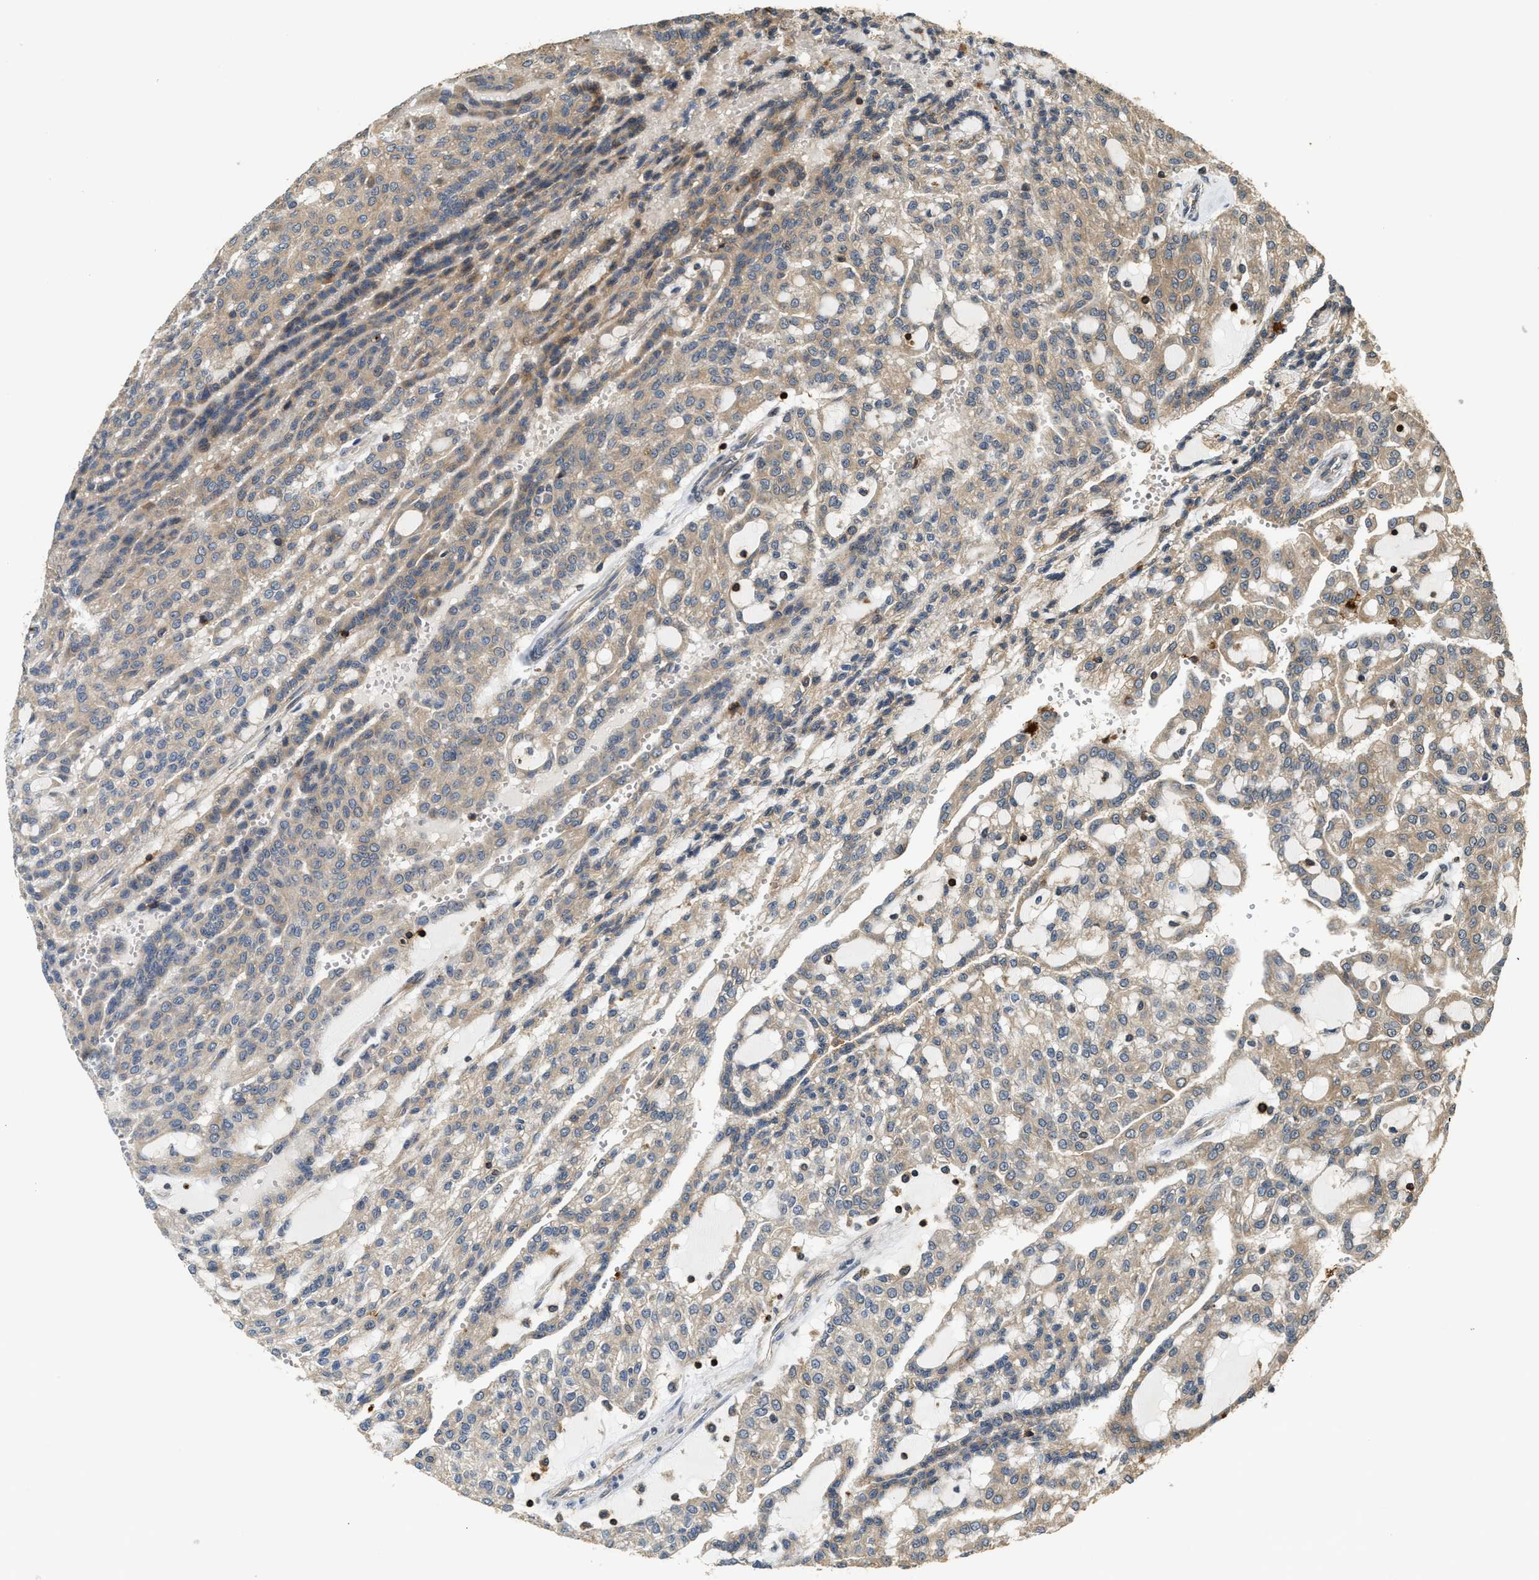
{"staining": {"intensity": "moderate", "quantity": ">75%", "location": "cytoplasmic/membranous"}, "tissue": "renal cancer", "cell_type": "Tumor cells", "image_type": "cancer", "snomed": [{"axis": "morphology", "description": "Adenocarcinoma, NOS"}, {"axis": "topography", "description": "Kidney"}], "caption": "Immunohistochemistry image of human adenocarcinoma (renal) stained for a protein (brown), which displays medium levels of moderate cytoplasmic/membranous positivity in approximately >75% of tumor cells.", "gene": "SNX5", "patient": {"sex": "male", "age": 63}}